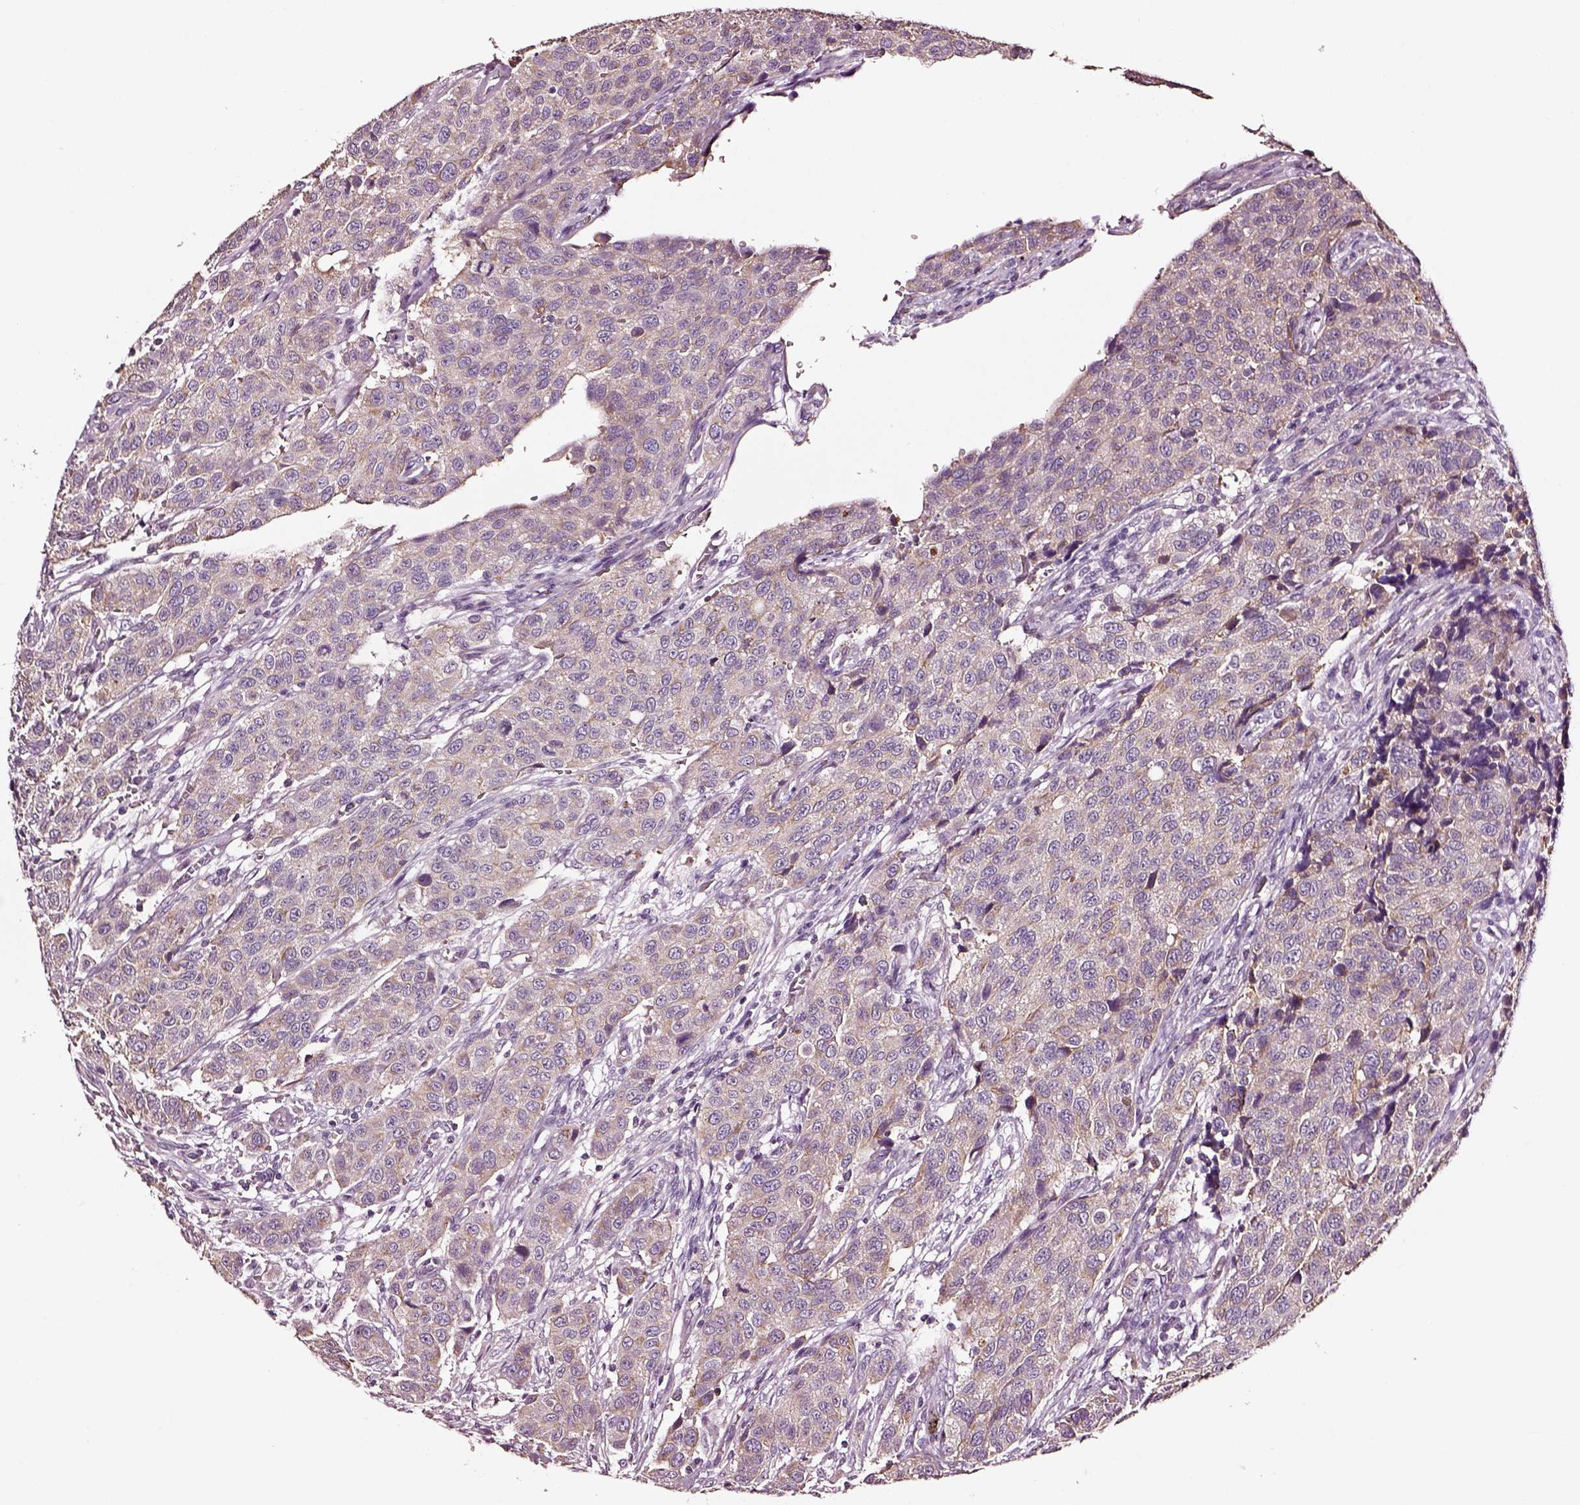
{"staining": {"intensity": "negative", "quantity": "none", "location": "none"}, "tissue": "urothelial cancer", "cell_type": "Tumor cells", "image_type": "cancer", "snomed": [{"axis": "morphology", "description": "Urothelial carcinoma, High grade"}, {"axis": "topography", "description": "Urinary bladder"}], "caption": "Immunohistochemistry (IHC) photomicrograph of neoplastic tissue: human high-grade urothelial carcinoma stained with DAB (3,3'-diaminobenzidine) reveals no significant protein staining in tumor cells.", "gene": "AADAT", "patient": {"sex": "female", "age": 58}}